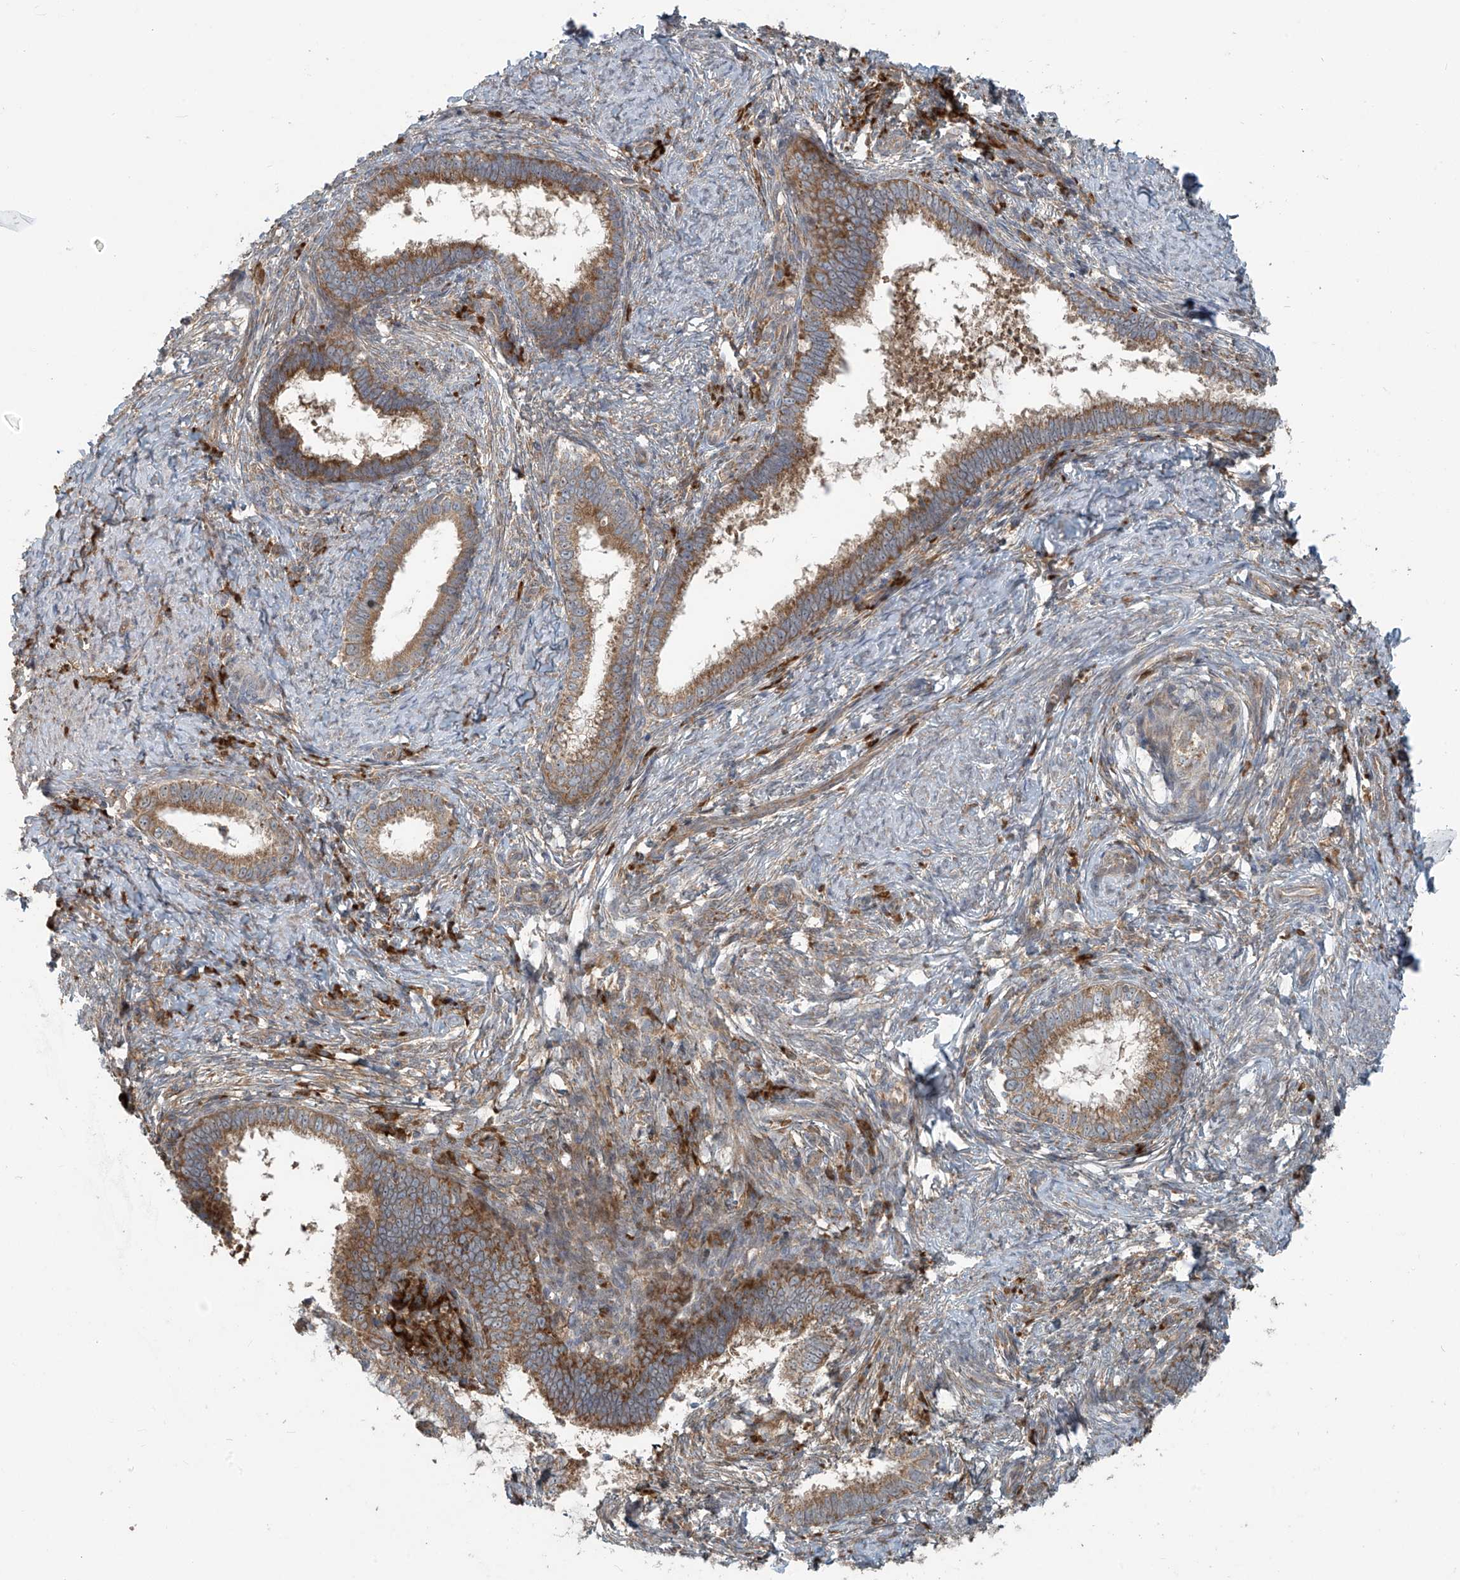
{"staining": {"intensity": "moderate", "quantity": ">75%", "location": "cytoplasmic/membranous"}, "tissue": "cervical cancer", "cell_type": "Tumor cells", "image_type": "cancer", "snomed": [{"axis": "morphology", "description": "Adenocarcinoma, NOS"}, {"axis": "topography", "description": "Cervix"}], "caption": "Moderate cytoplasmic/membranous positivity for a protein is present in about >75% of tumor cells of cervical cancer using immunohistochemistry.", "gene": "KATNIP", "patient": {"sex": "female", "age": 36}}